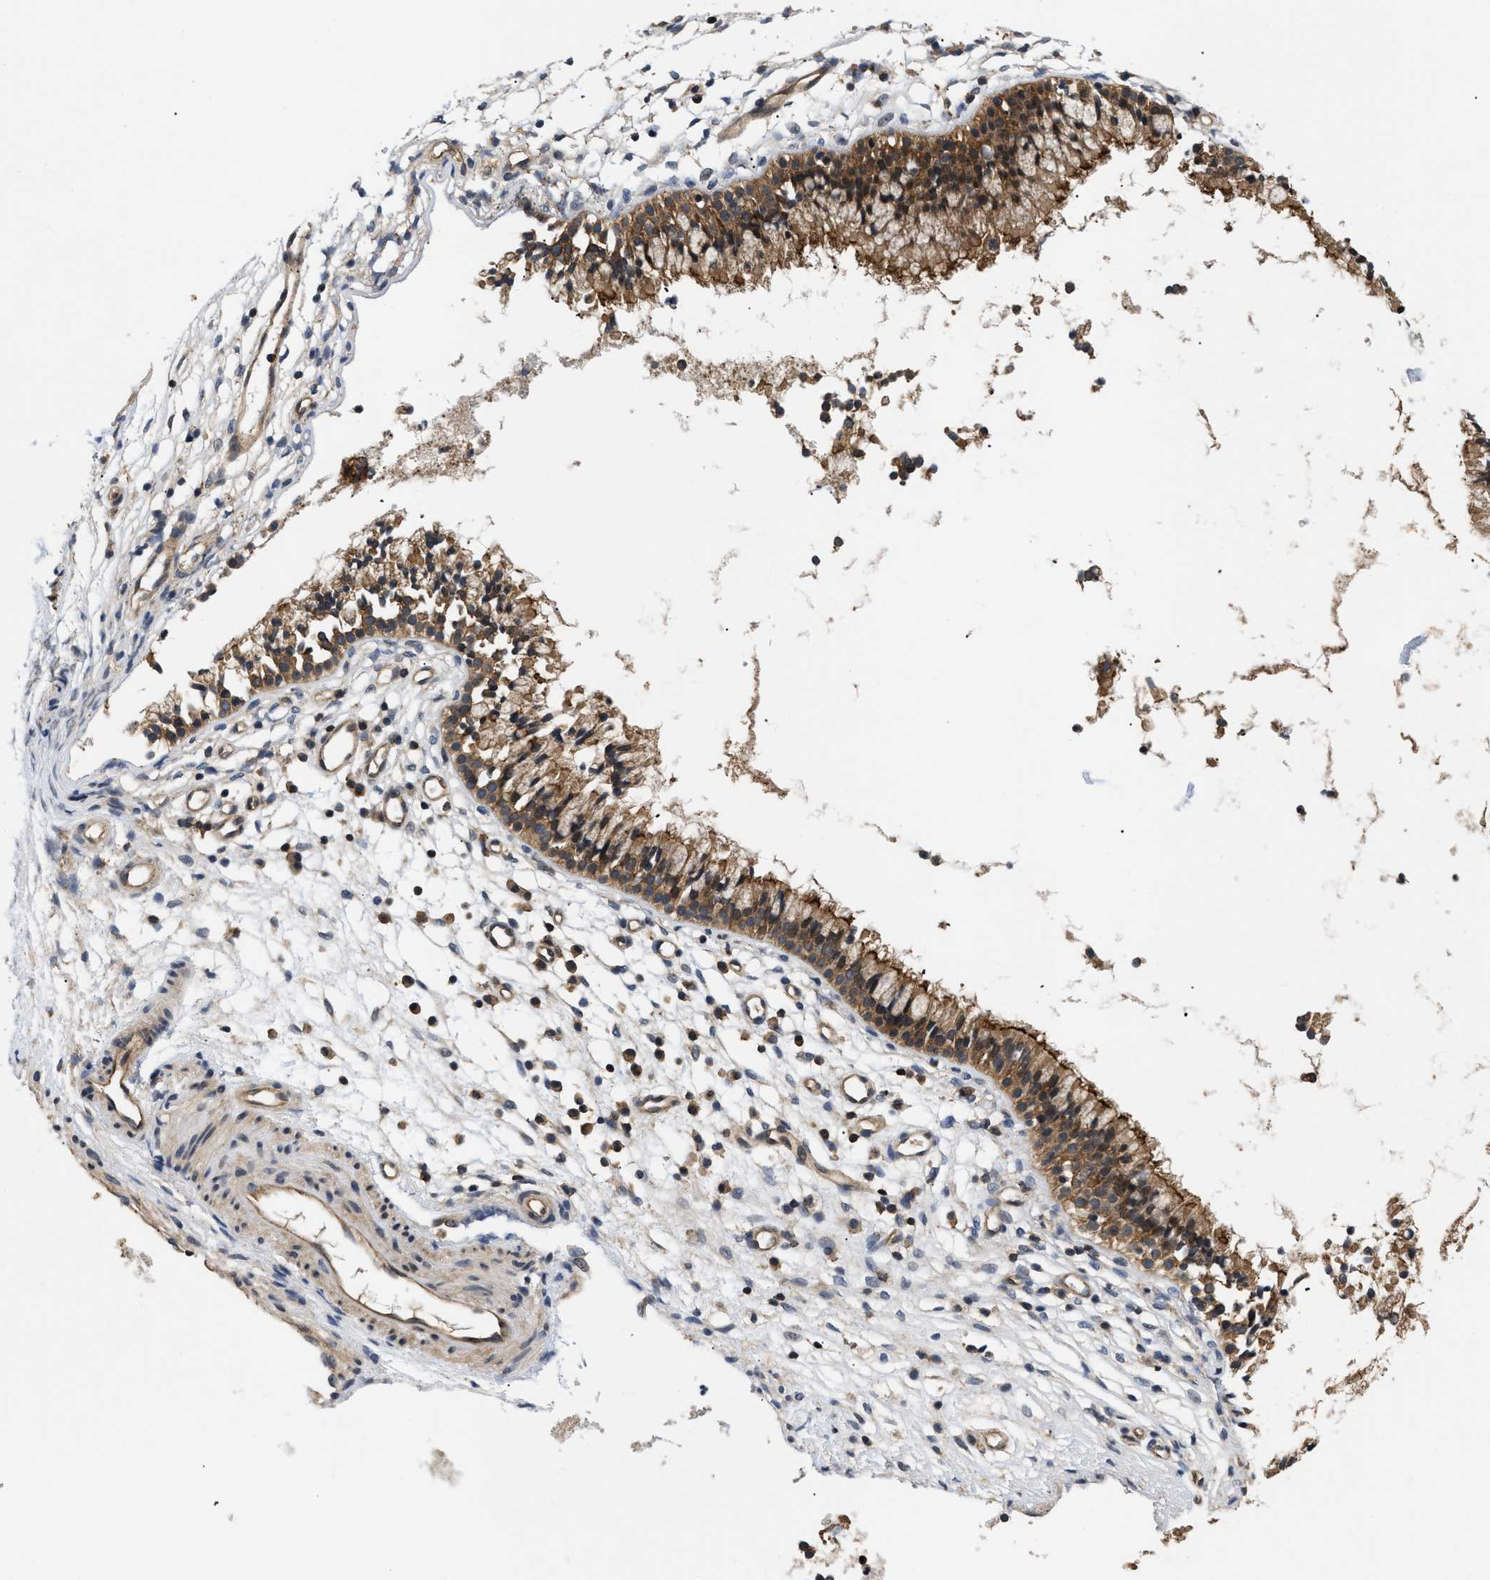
{"staining": {"intensity": "moderate", "quantity": ">75%", "location": "cytoplasmic/membranous"}, "tissue": "nasopharynx", "cell_type": "Respiratory epithelial cells", "image_type": "normal", "snomed": [{"axis": "morphology", "description": "Normal tissue, NOS"}, {"axis": "topography", "description": "Nasopharynx"}], "caption": "Approximately >75% of respiratory epithelial cells in normal human nasopharynx display moderate cytoplasmic/membranous protein expression as visualized by brown immunohistochemical staining.", "gene": "HMGCR", "patient": {"sex": "male", "age": 21}}